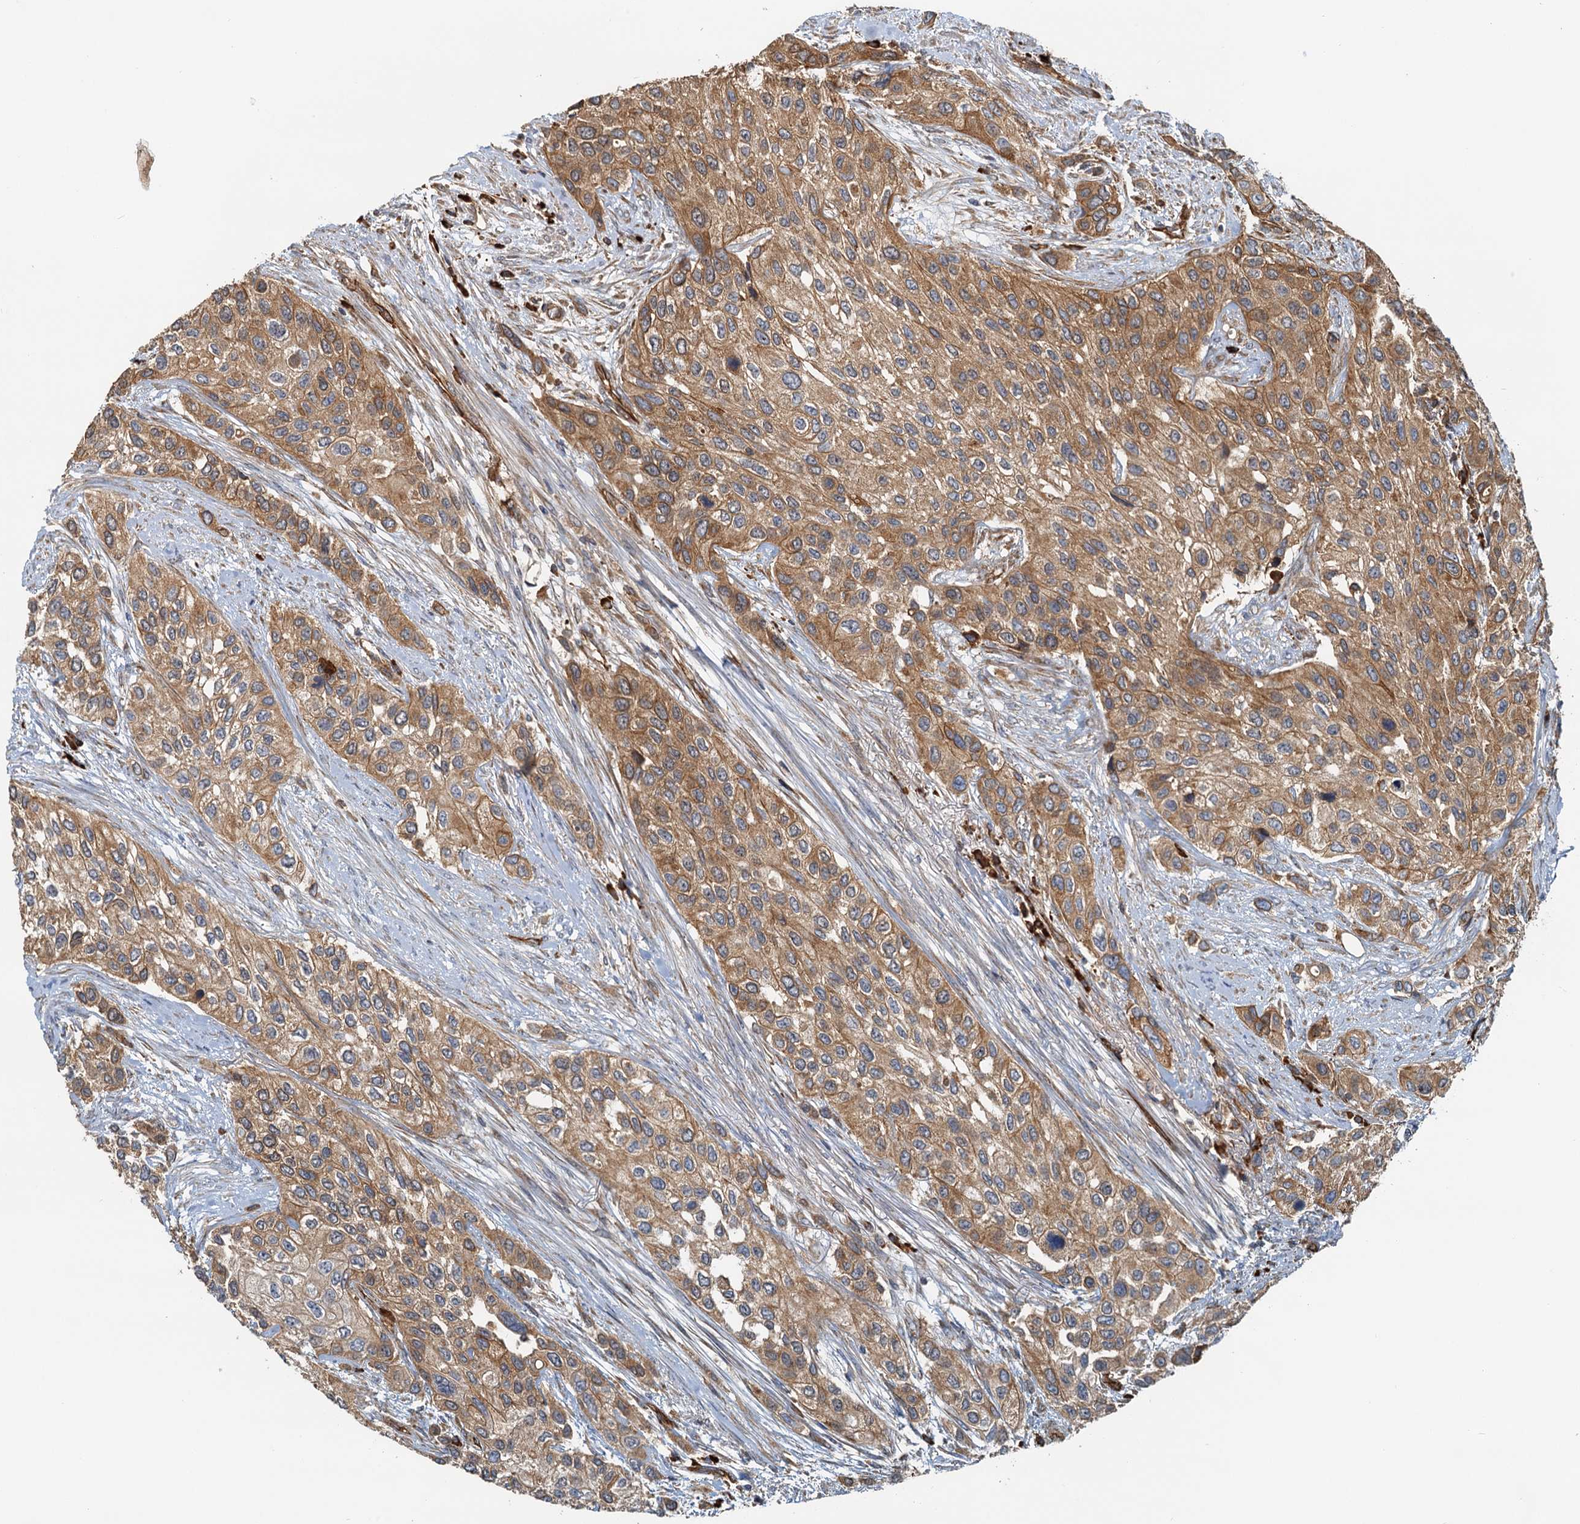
{"staining": {"intensity": "moderate", "quantity": ">75%", "location": "cytoplasmic/membranous"}, "tissue": "urothelial cancer", "cell_type": "Tumor cells", "image_type": "cancer", "snomed": [{"axis": "morphology", "description": "Normal tissue, NOS"}, {"axis": "morphology", "description": "Urothelial carcinoma, High grade"}, {"axis": "topography", "description": "Vascular tissue"}, {"axis": "topography", "description": "Urinary bladder"}], "caption": "A high-resolution histopathology image shows IHC staining of urothelial cancer, which shows moderate cytoplasmic/membranous staining in about >75% of tumor cells.", "gene": "NIPAL3", "patient": {"sex": "female", "age": 56}}